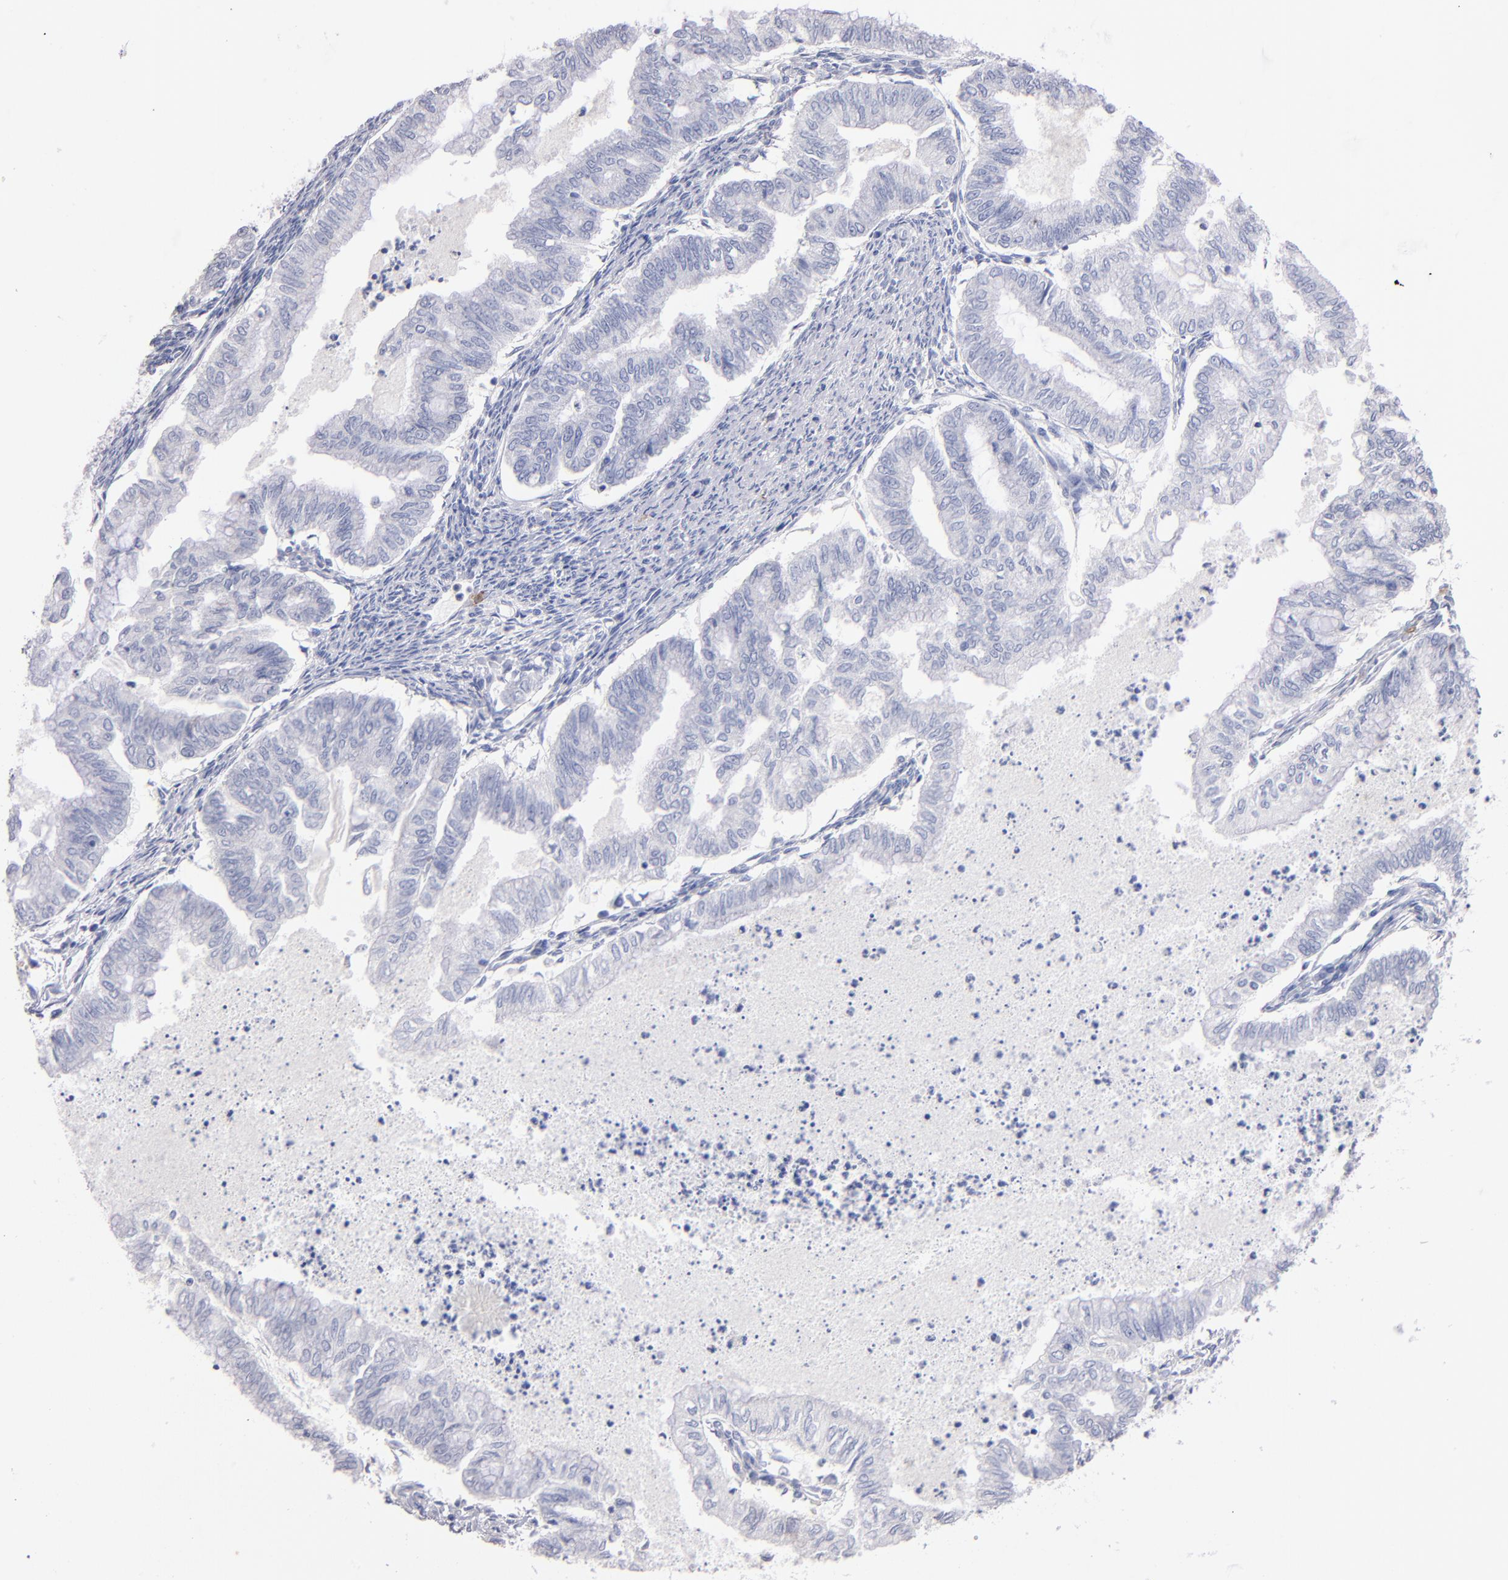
{"staining": {"intensity": "negative", "quantity": "none", "location": "none"}, "tissue": "endometrial cancer", "cell_type": "Tumor cells", "image_type": "cancer", "snomed": [{"axis": "morphology", "description": "Adenocarcinoma, NOS"}, {"axis": "topography", "description": "Endometrium"}], "caption": "Endometrial adenocarcinoma was stained to show a protein in brown. There is no significant positivity in tumor cells. (Stains: DAB IHC with hematoxylin counter stain, Microscopy: brightfield microscopy at high magnification).", "gene": "KIT", "patient": {"sex": "female", "age": 79}}